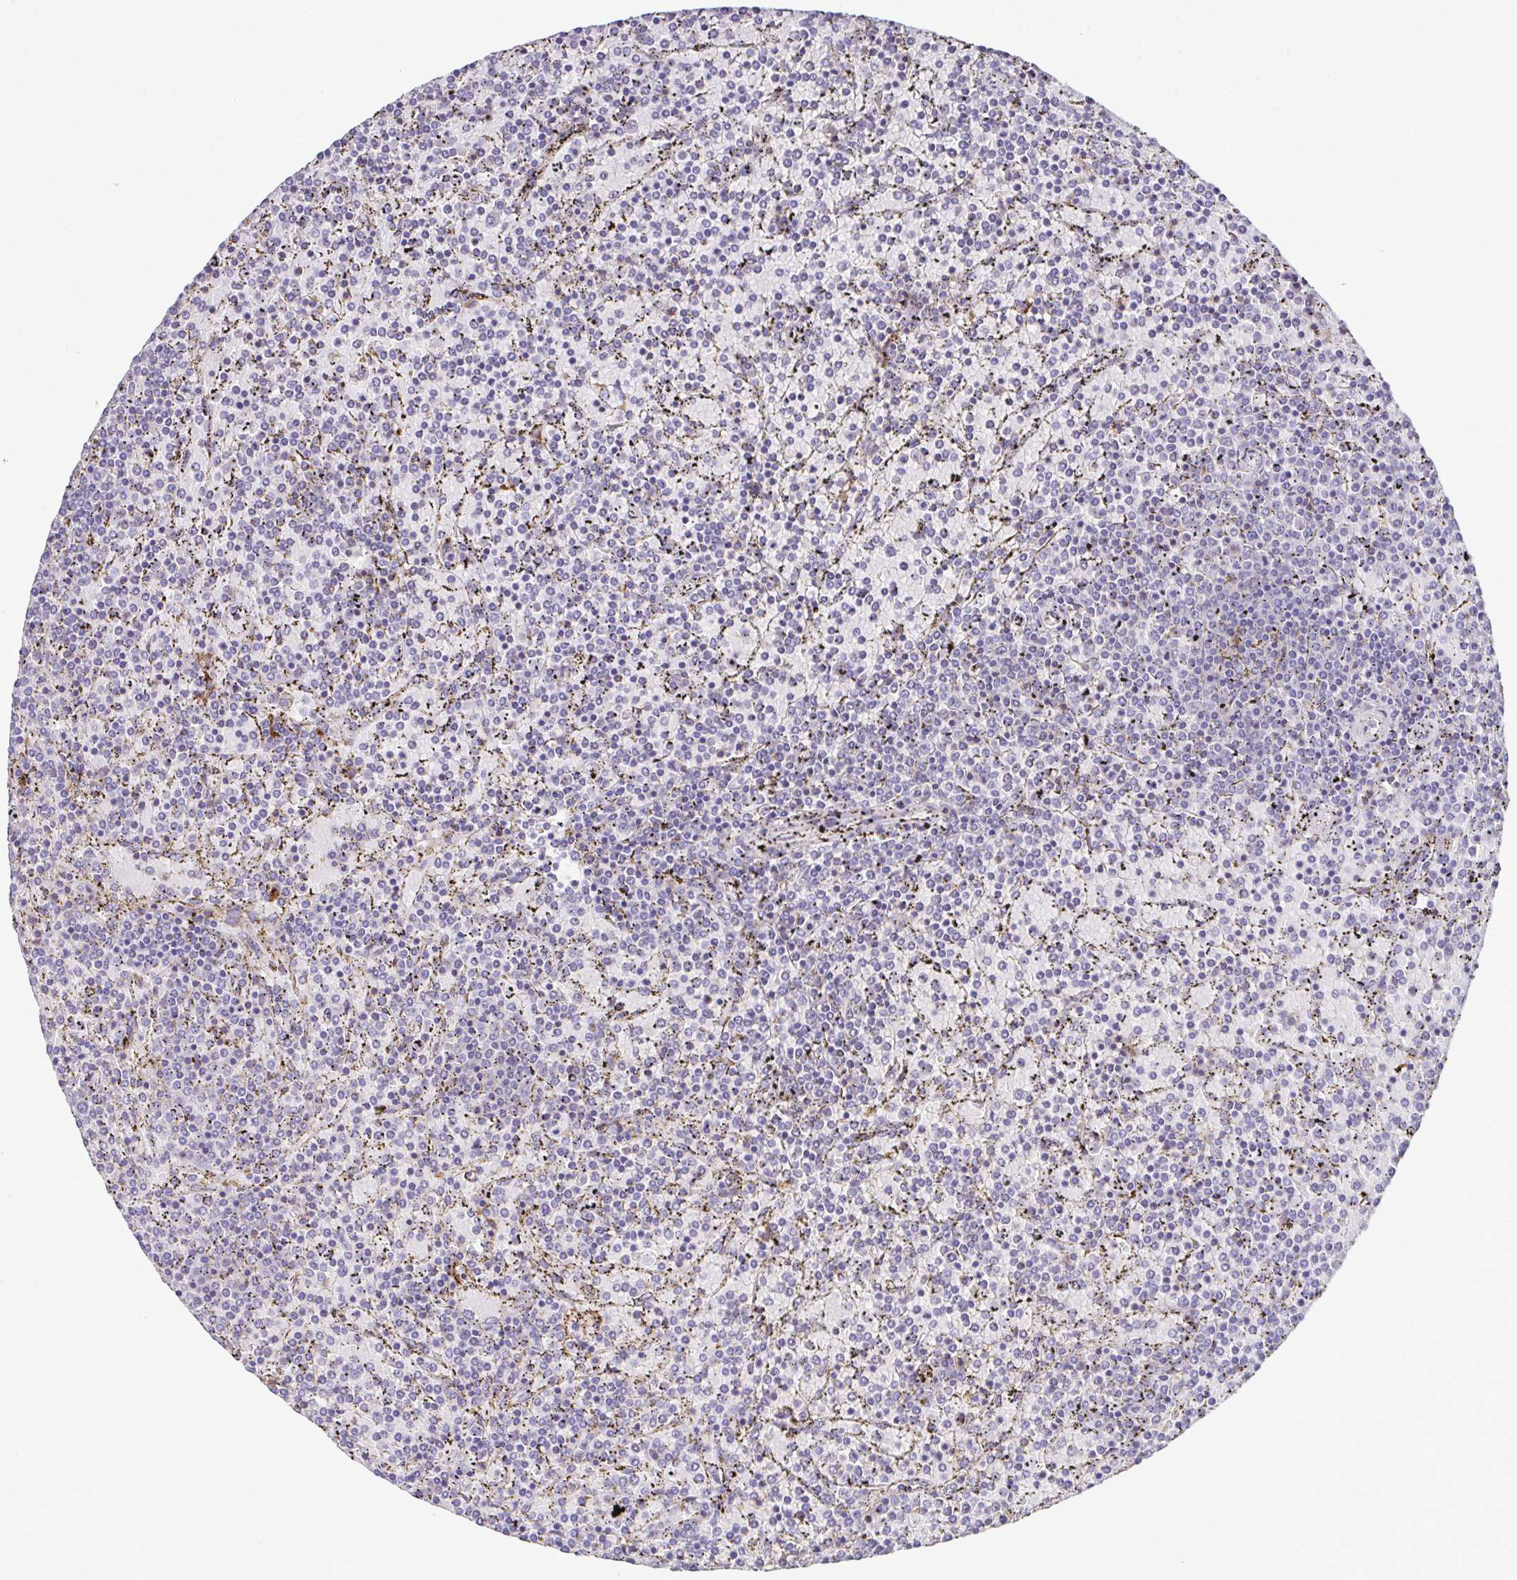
{"staining": {"intensity": "negative", "quantity": "none", "location": "none"}, "tissue": "lymphoma", "cell_type": "Tumor cells", "image_type": "cancer", "snomed": [{"axis": "morphology", "description": "Malignant lymphoma, non-Hodgkin's type, Low grade"}, {"axis": "topography", "description": "Spleen"}], "caption": "Tumor cells are negative for brown protein staining in malignant lymphoma, non-Hodgkin's type (low-grade).", "gene": "MARCO", "patient": {"sex": "female", "age": 77}}